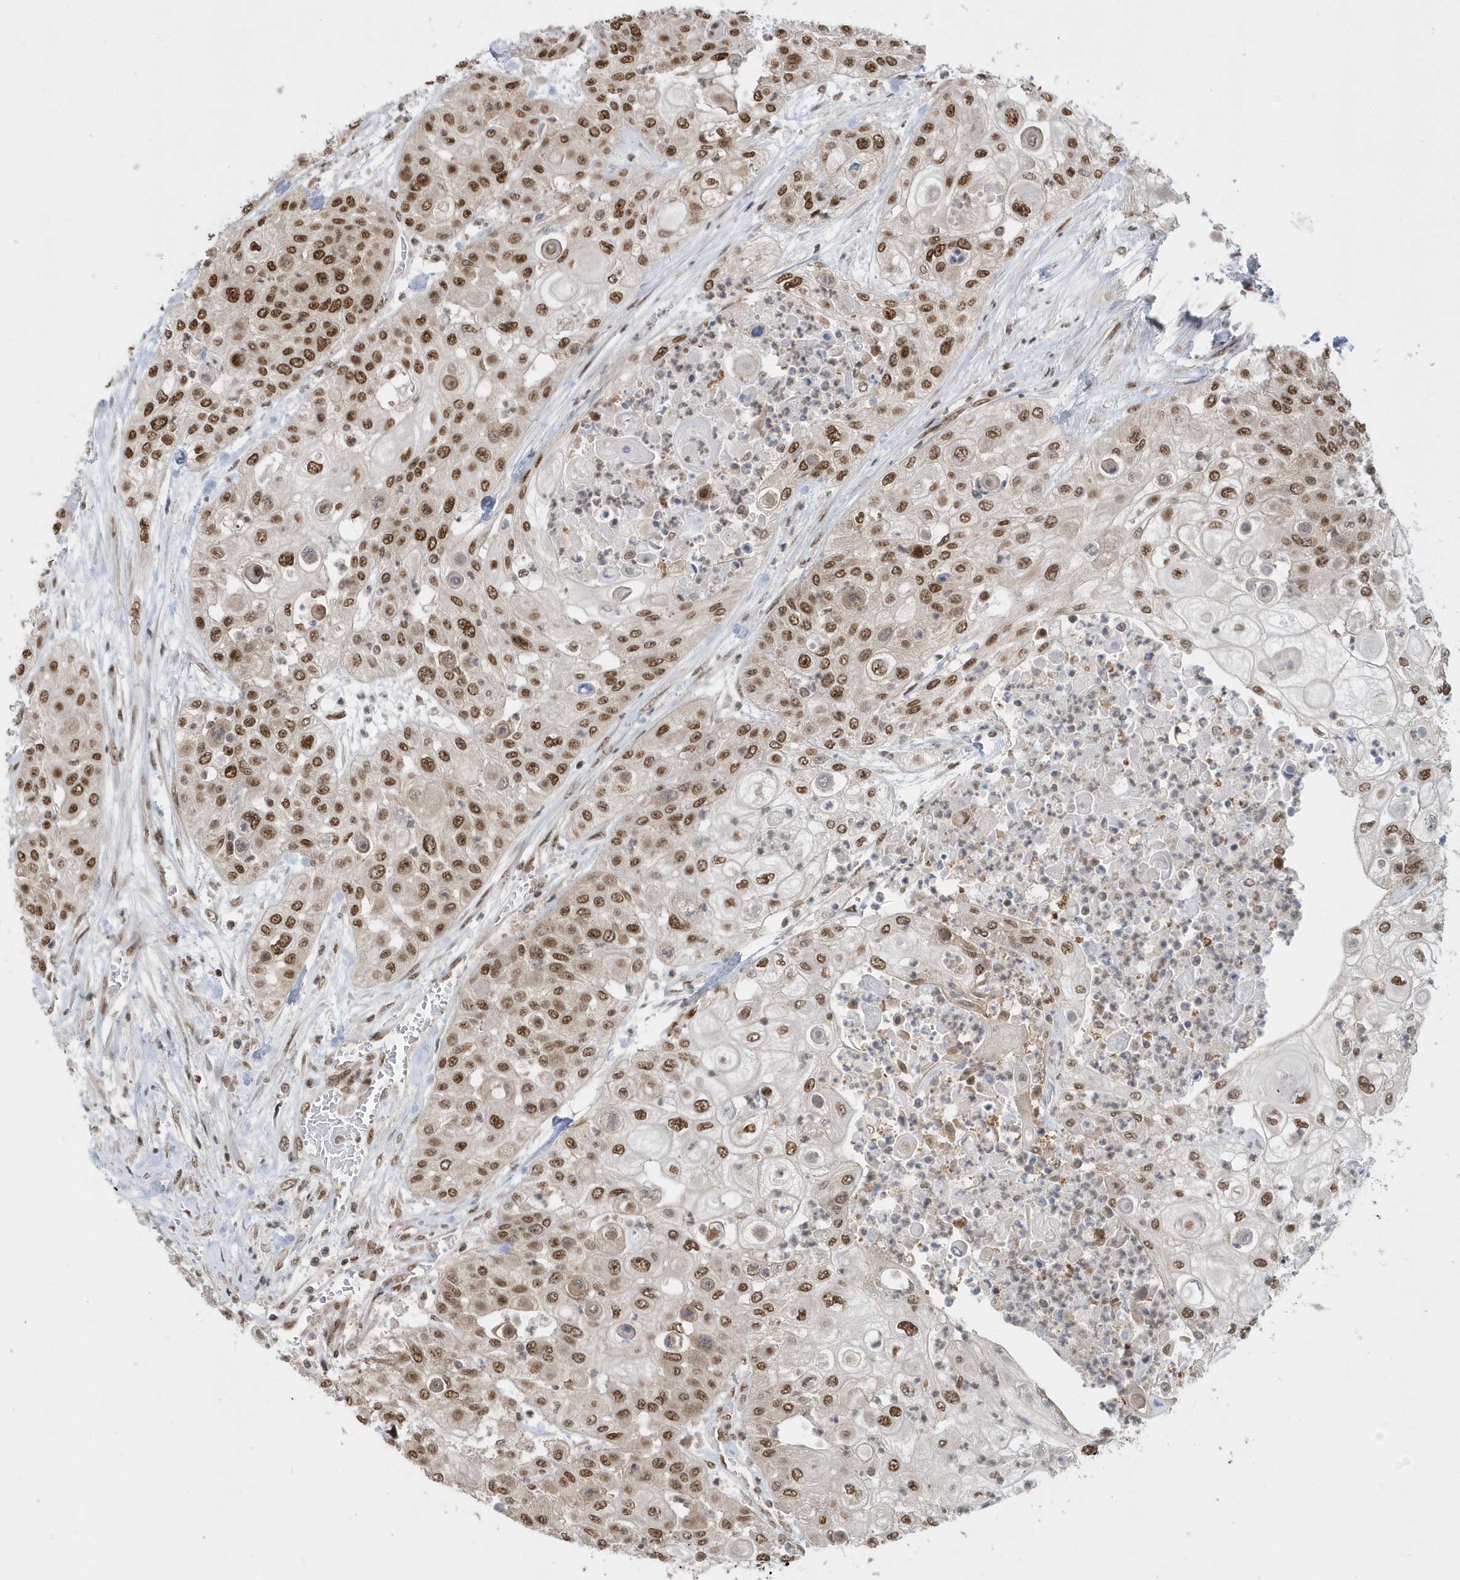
{"staining": {"intensity": "moderate", "quantity": ">75%", "location": "nuclear"}, "tissue": "urothelial cancer", "cell_type": "Tumor cells", "image_type": "cancer", "snomed": [{"axis": "morphology", "description": "Urothelial carcinoma, High grade"}, {"axis": "topography", "description": "Urinary bladder"}], "caption": "The immunohistochemical stain highlights moderate nuclear staining in tumor cells of high-grade urothelial carcinoma tissue.", "gene": "SEPHS1", "patient": {"sex": "female", "age": 79}}